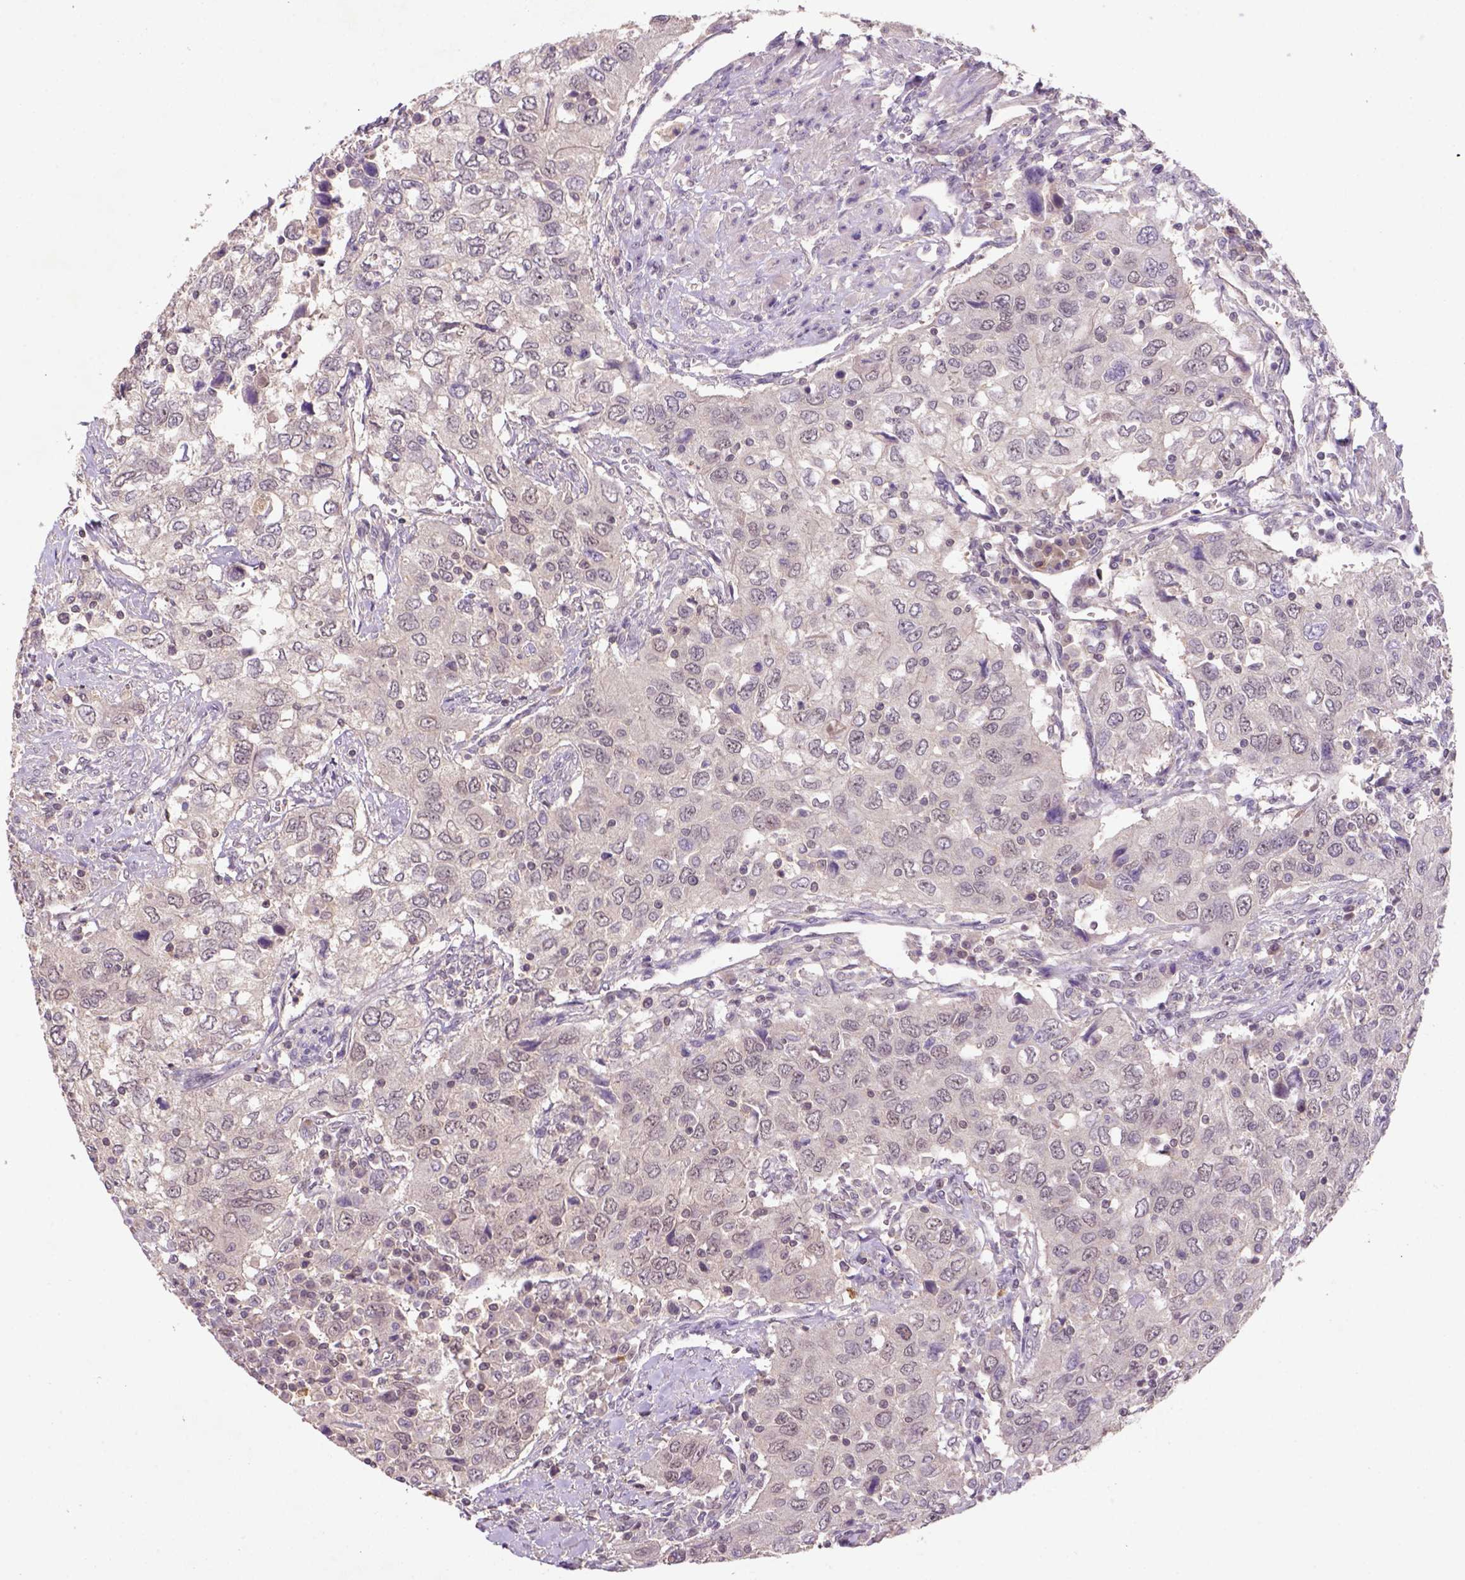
{"staining": {"intensity": "weak", "quantity": ">75%", "location": "cytoplasmic/membranous,nuclear"}, "tissue": "urothelial cancer", "cell_type": "Tumor cells", "image_type": "cancer", "snomed": [{"axis": "morphology", "description": "Urothelial carcinoma, High grade"}, {"axis": "topography", "description": "Urinary bladder"}], "caption": "This image shows immunohistochemistry staining of human urothelial carcinoma (high-grade), with low weak cytoplasmic/membranous and nuclear staining in about >75% of tumor cells.", "gene": "SCML4", "patient": {"sex": "male", "age": 76}}